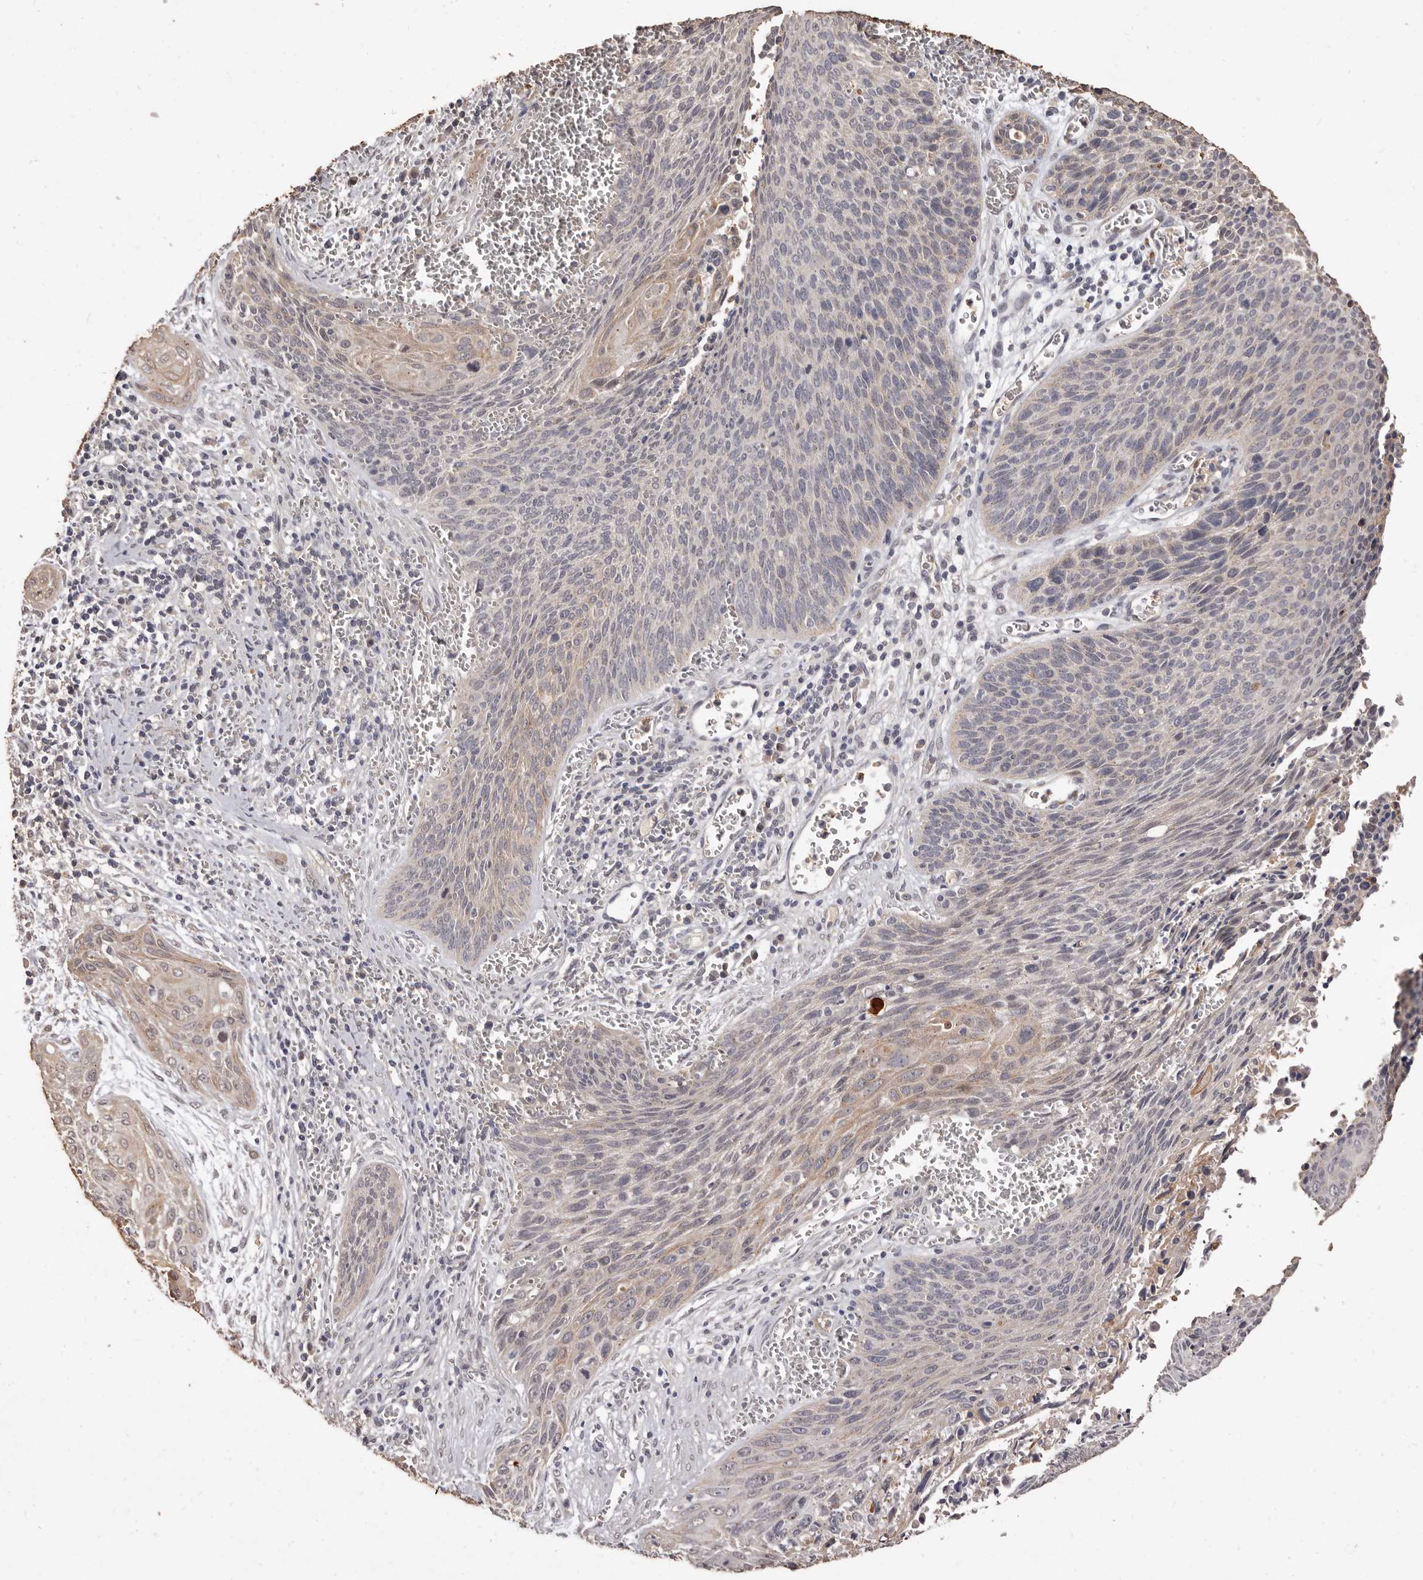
{"staining": {"intensity": "weak", "quantity": "<25%", "location": "cytoplasmic/membranous,nuclear"}, "tissue": "cervical cancer", "cell_type": "Tumor cells", "image_type": "cancer", "snomed": [{"axis": "morphology", "description": "Squamous cell carcinoma, NOS"}, {"axis": "topography", "description": "Cervix"}], "caption": "Protein analysis of cervical cancer (squamous cell carcinoma) displays no significant positivity in tumor cells.", "gene": "INAVA", "patient": {"sex": "female", "age": 55}}